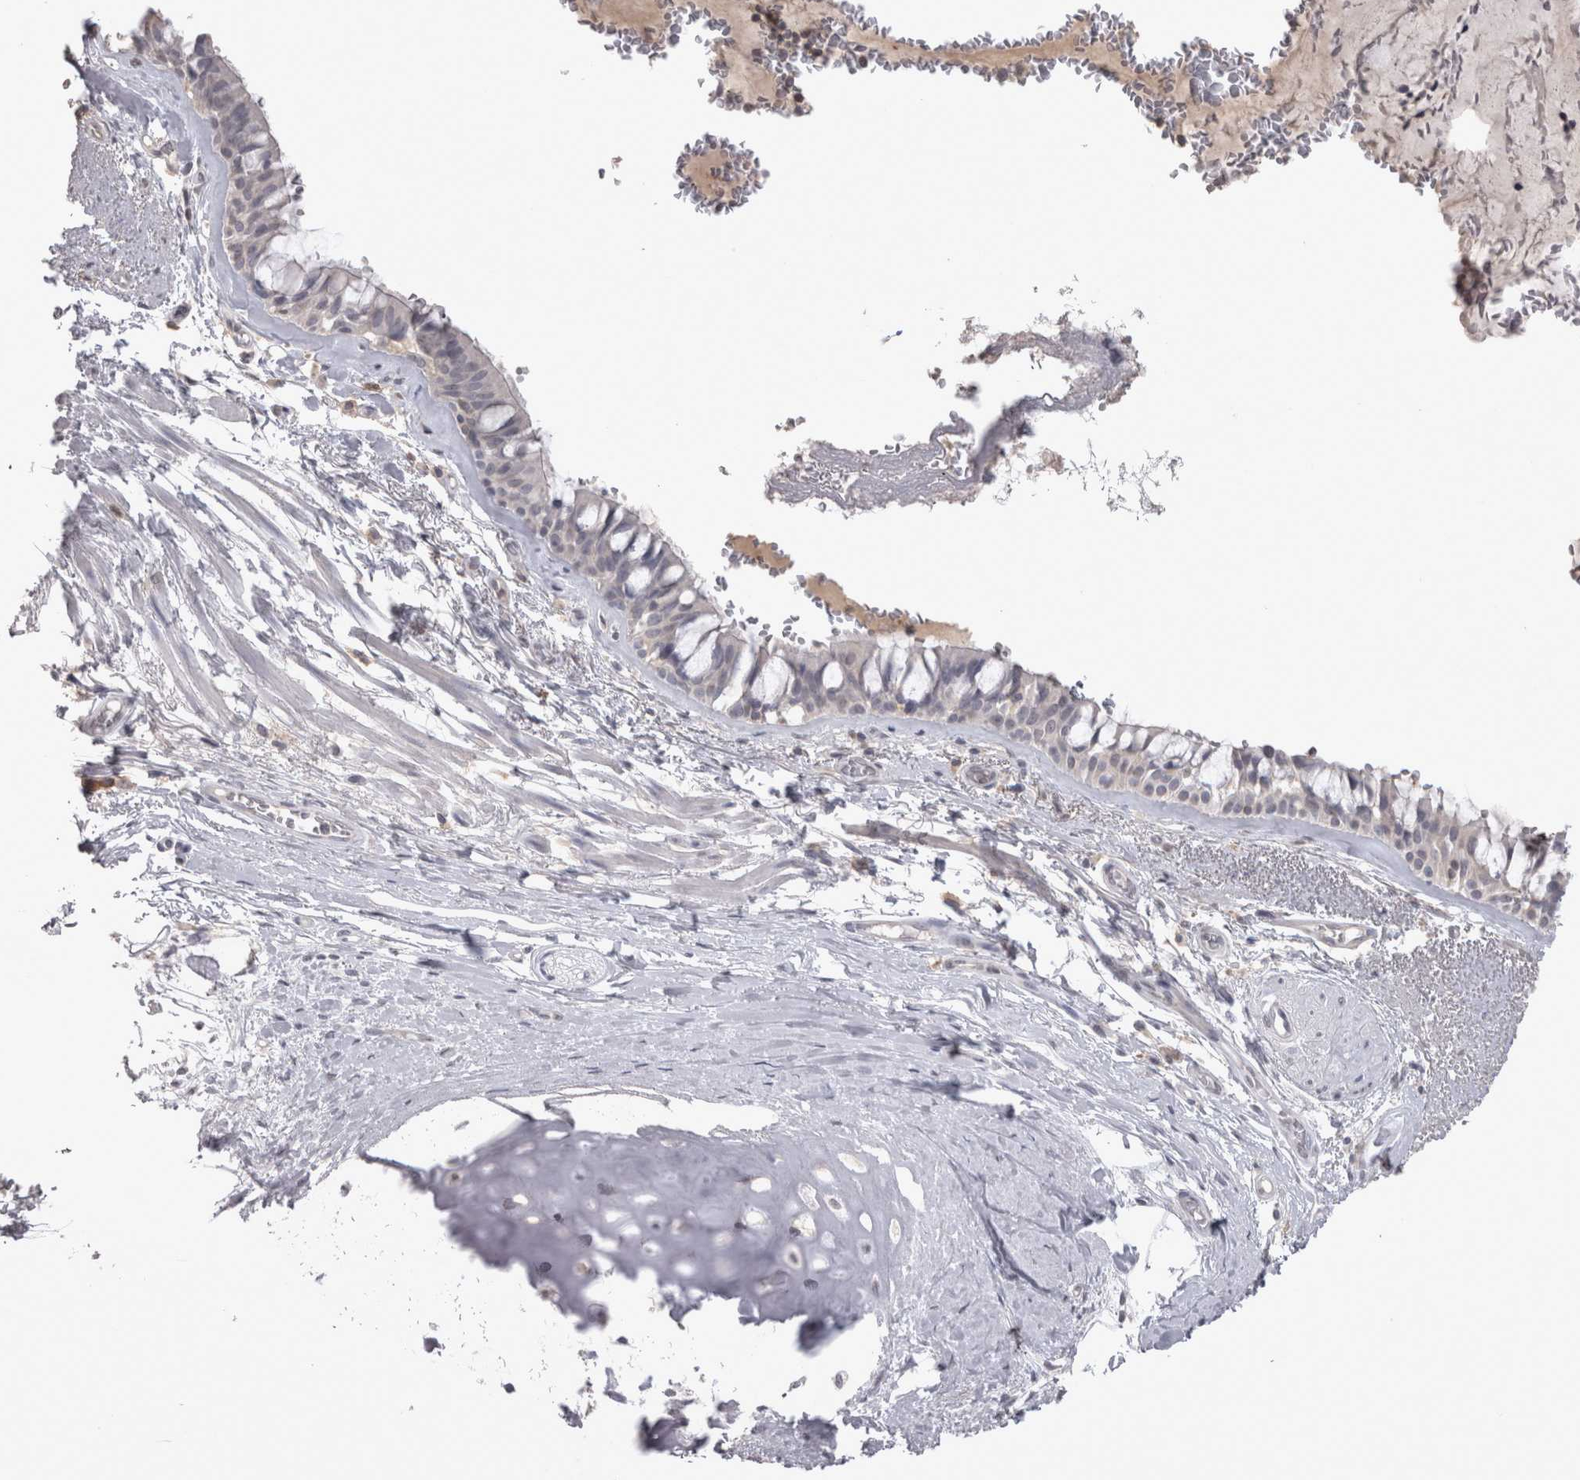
{"staining": {"intensity": "negative", "quantity": "none", "location": "none"}, "tissue": "bronchus", "cell_type": "Respiratory epithelial cells", "image_type": "normal", "snomed": [{"axis": "morphology", "description": "Normal tissue, NOS"}, {"axis": "topography", "description": "Bronchus"}], "caption": "This is an IHC image of unremarkable bronchus. There is no expression in respiratory epithelial cells.", "gene": "LAX1", "patient": {"sex": "male", "age": 66}}